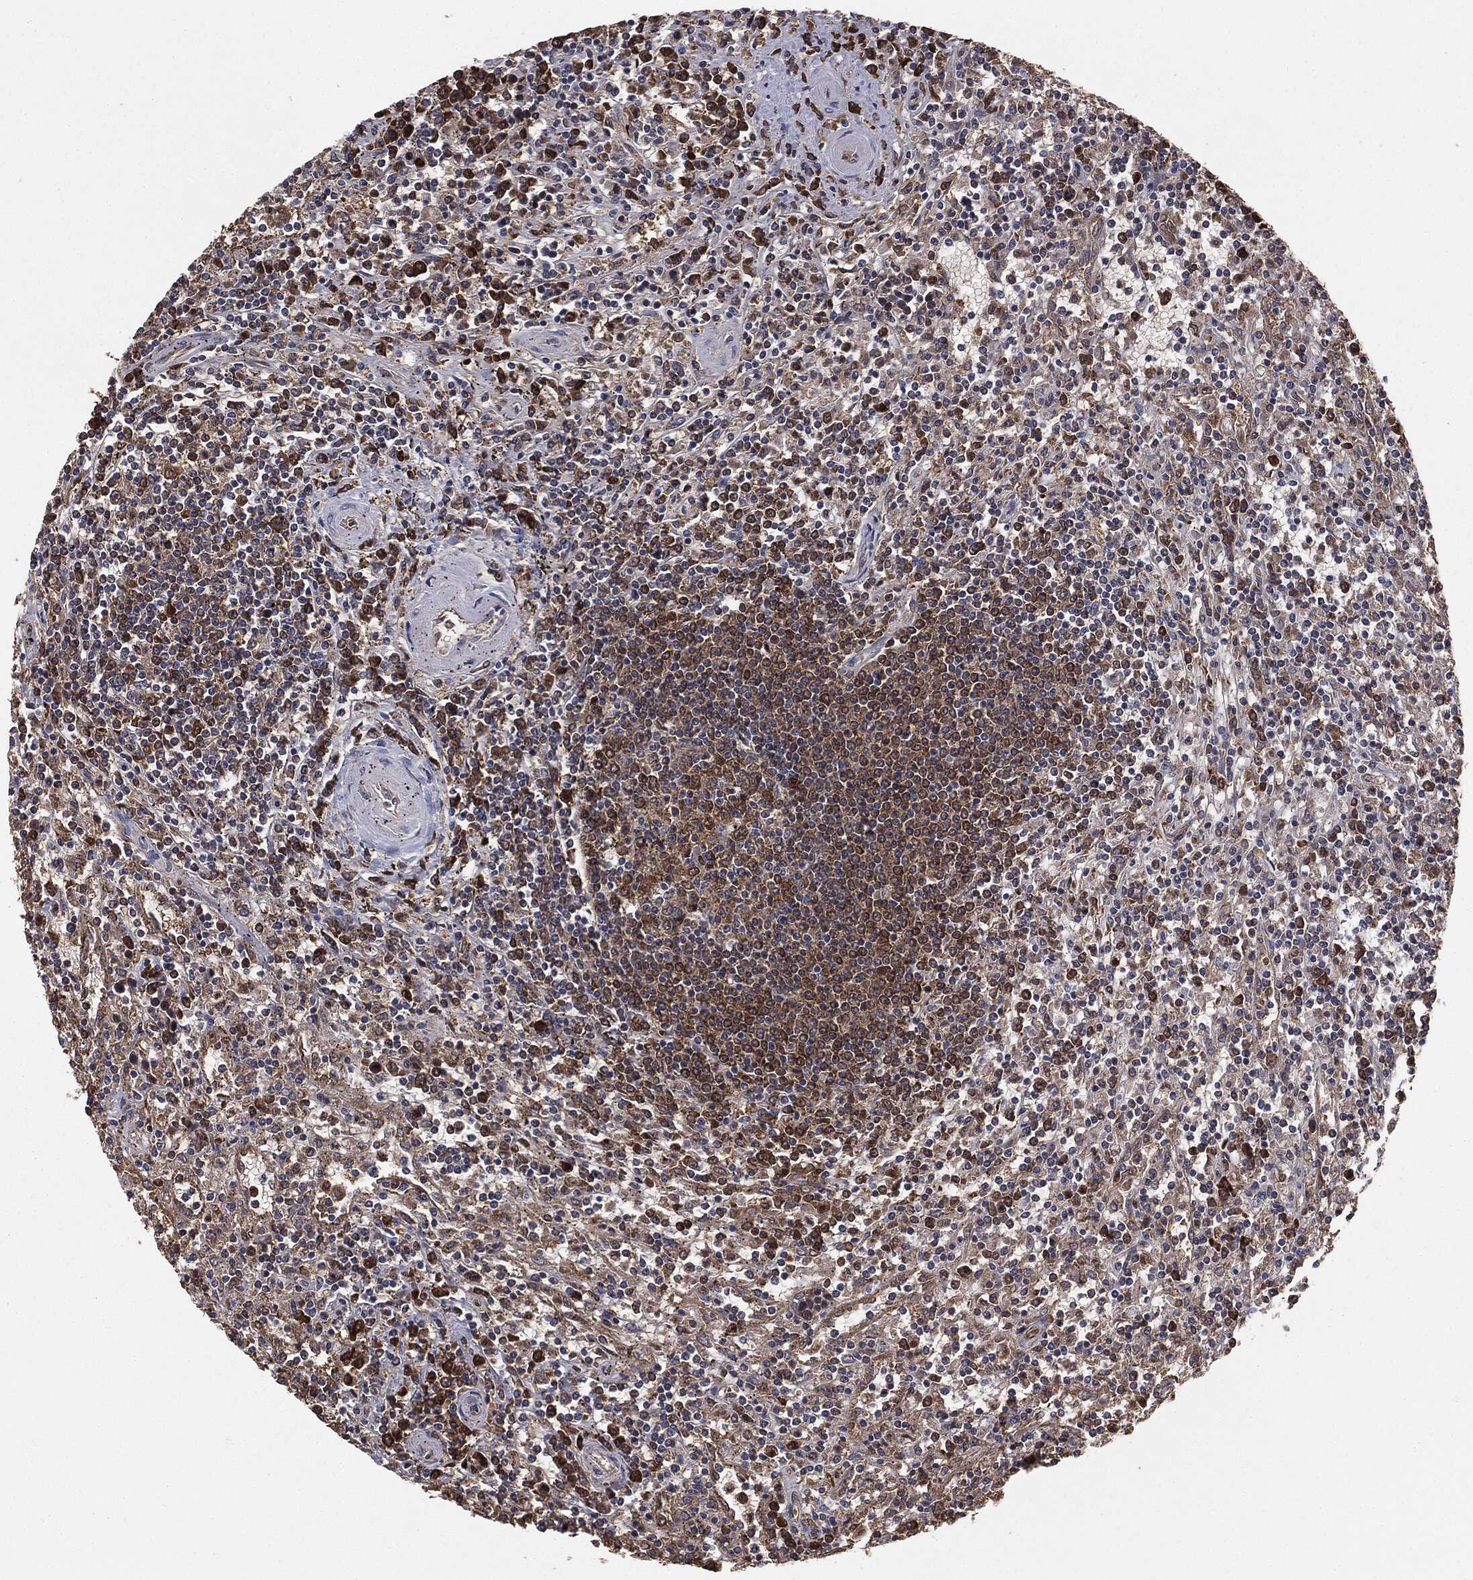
{"staining": {"intensity": "moderate", "quantity": "25%-75%", "location": "cytoplasmic/membranous"}, "tissue": "lymphoma", "cell_type": "Tumor cells", "image_type": "cancer", "snomed": [{"axis": "morphology", "description": "Malignant lymphoma, non-Hodgkin's type, Low grade"}, {"axis": "topography", "description": "Spleen"}], "caption": "Immunohistochemical staining of low-grade malignant lymphoma, non-Hodgkin's type exhibits moderate cytoplasmic/membranous protein staining in about 25%-75% of tumor cells. (IHC, brightfield microscopy, high magnification).", "gene": "NME1", "patient": {"sex": "male", "age": 62}}